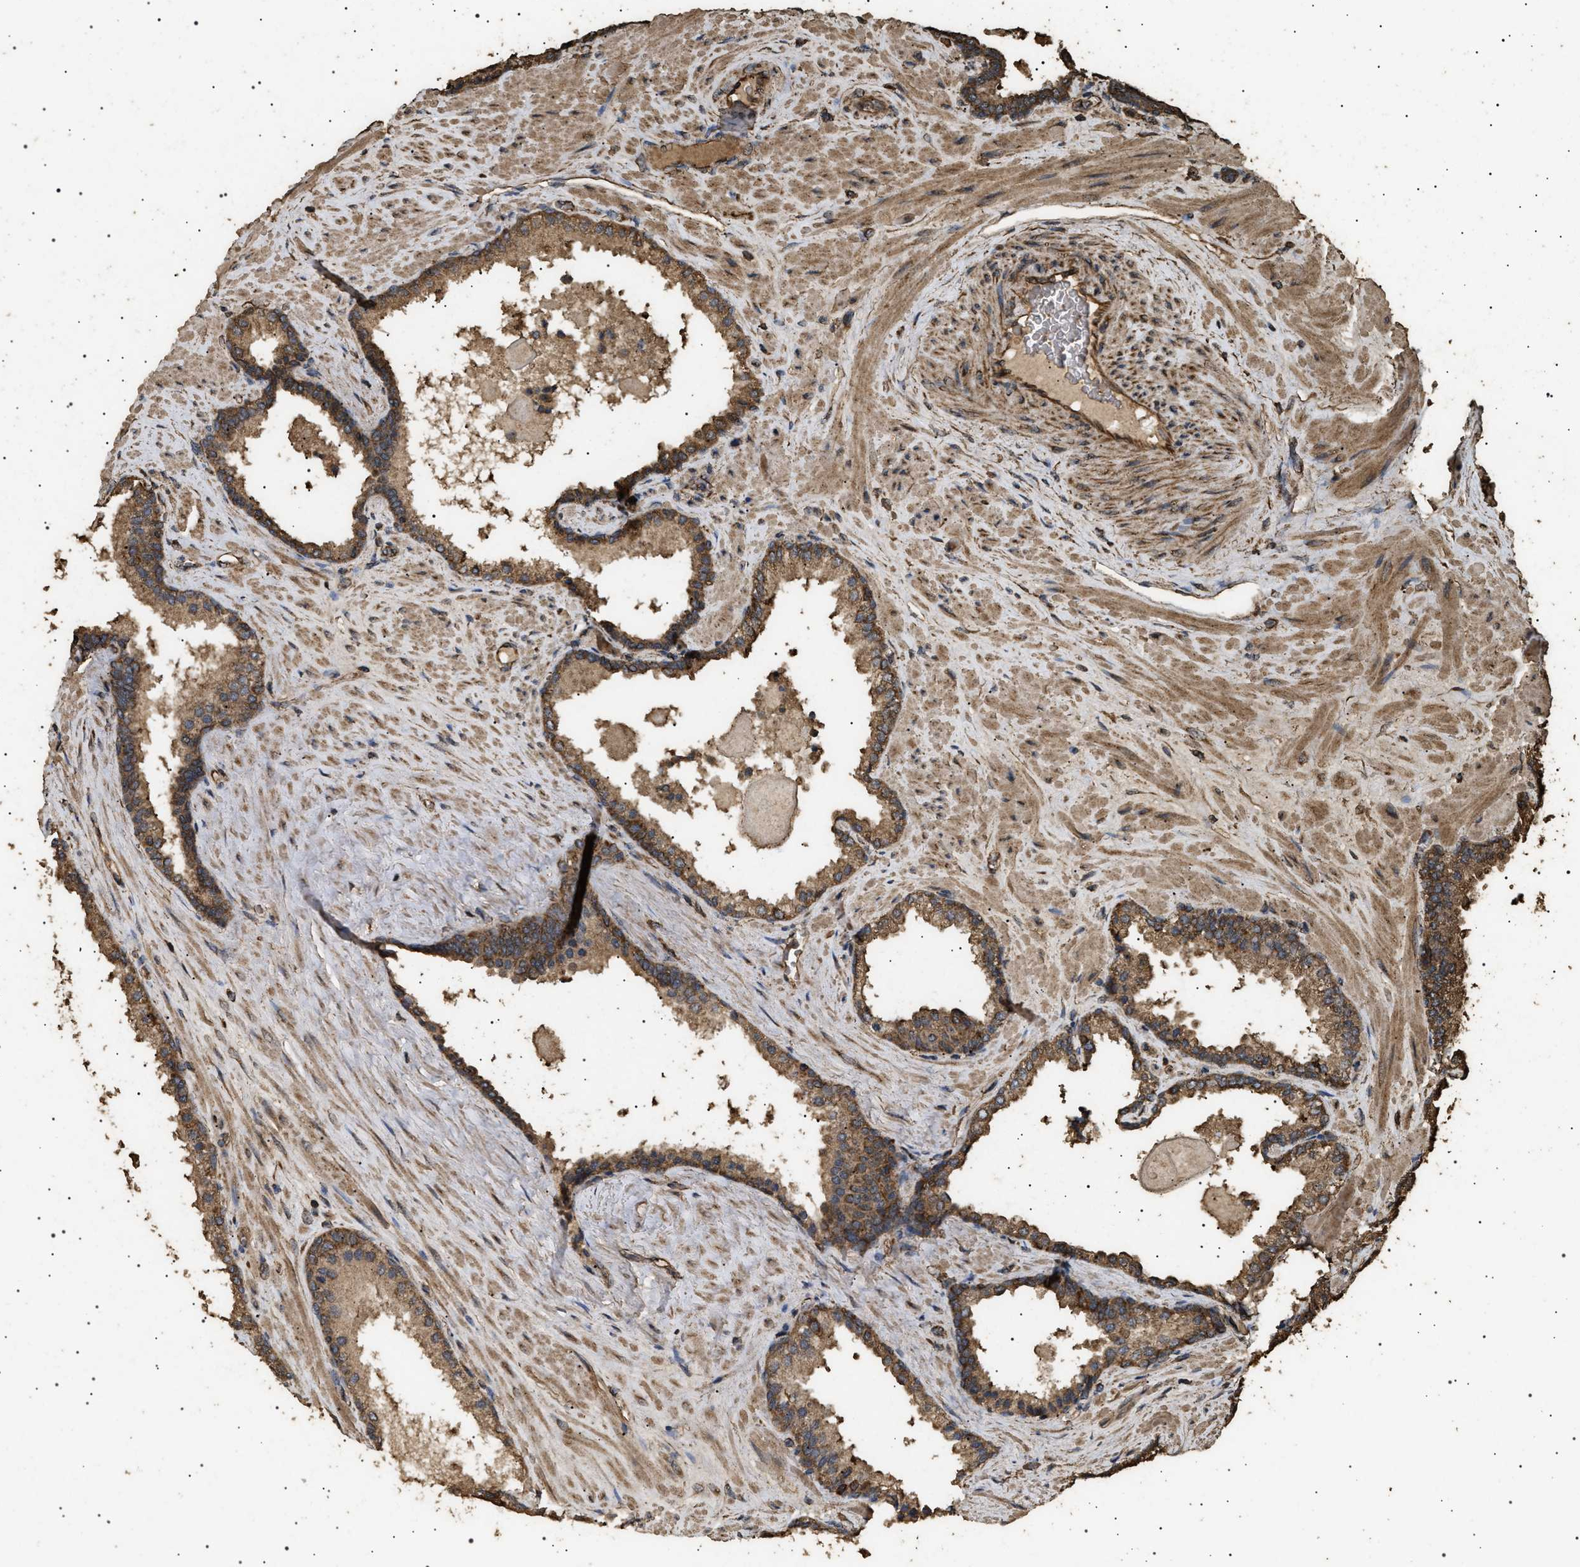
{"staining": {"intensity": "moderate", "quantity": ">75%", "location": "cytoplasmic/membranous"}, "tissue": "prostate cancer", "cell_type": "Tumor cells", "image_type": "cancer", "snomed": [{"axis": "morphology", "description": "Adenocarcinoma, Low grade"}, {"axis": "topography", "description": "Prostate"}], "caption": "Tumor cells demonstrate medium levels of moderate cytoplasmic/membranous positivity in approximately >75% of cells in prostate cancer.", "gene": "CYRIA", "patient": {"sex": "male", "age": 63}}